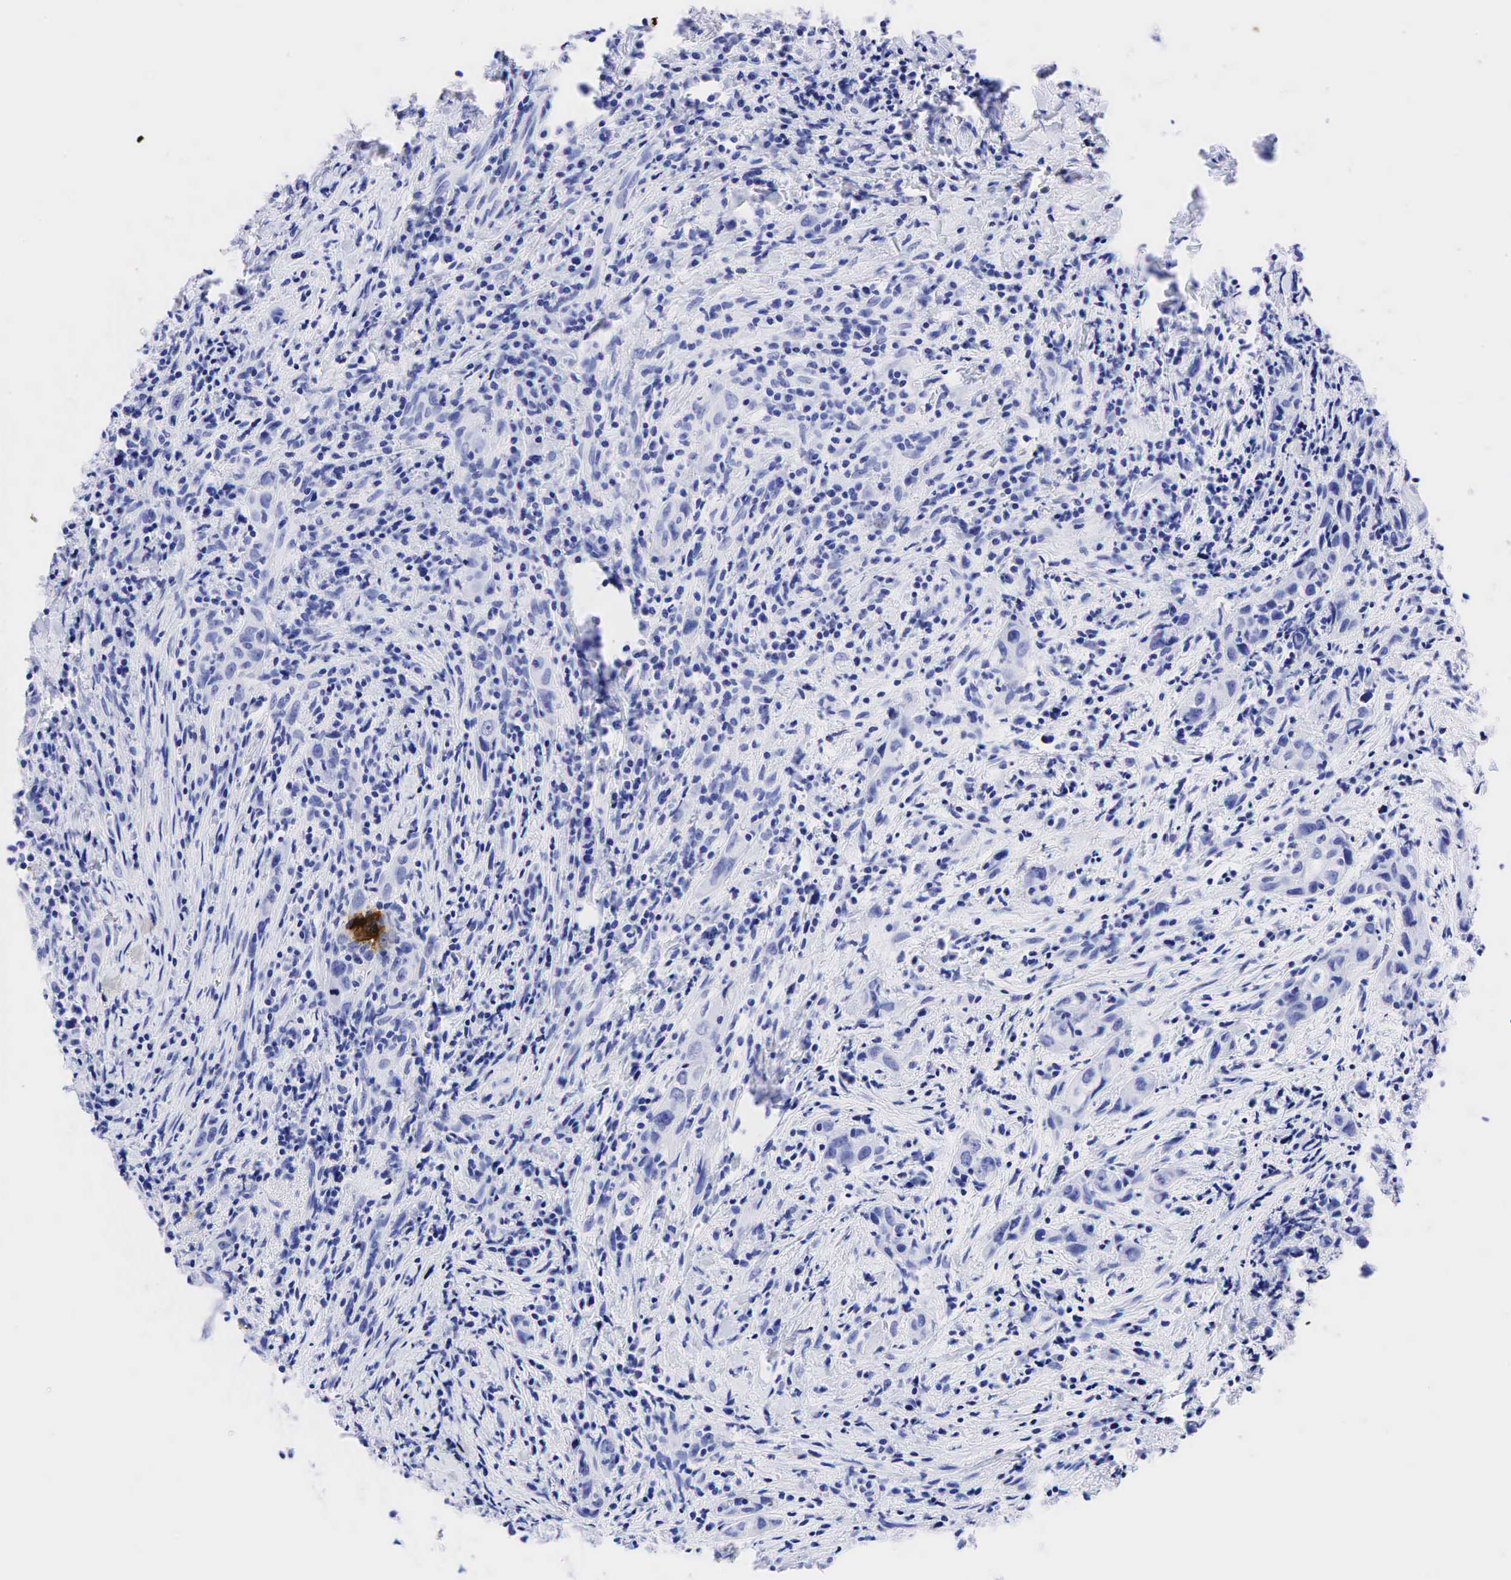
{"staining": {"intensity": "moderate", "quantity": "<25%", "location": "cytoplasmic/membranous"}, "tissue": "head and neck cancer", "cell_type": "Tumor cells", "image_type": "cancer", "snomed": [{"axis": "morphology", "description": "Squamous cell carcinoma, NOS"}, {"axis": "topography", "description": "Oral tissue"}, {"axis": "topography", "description": "Head-Neck"}], "caption": "This is a histology image of immunohistochemistry staining of head and neck squamous cell carcinoma, which shows moderate positivity in the cytoplasmic/membranous of tumor cells.", "gene": "CEACAM5", "patient": {"sex": "female", "age": 82}}